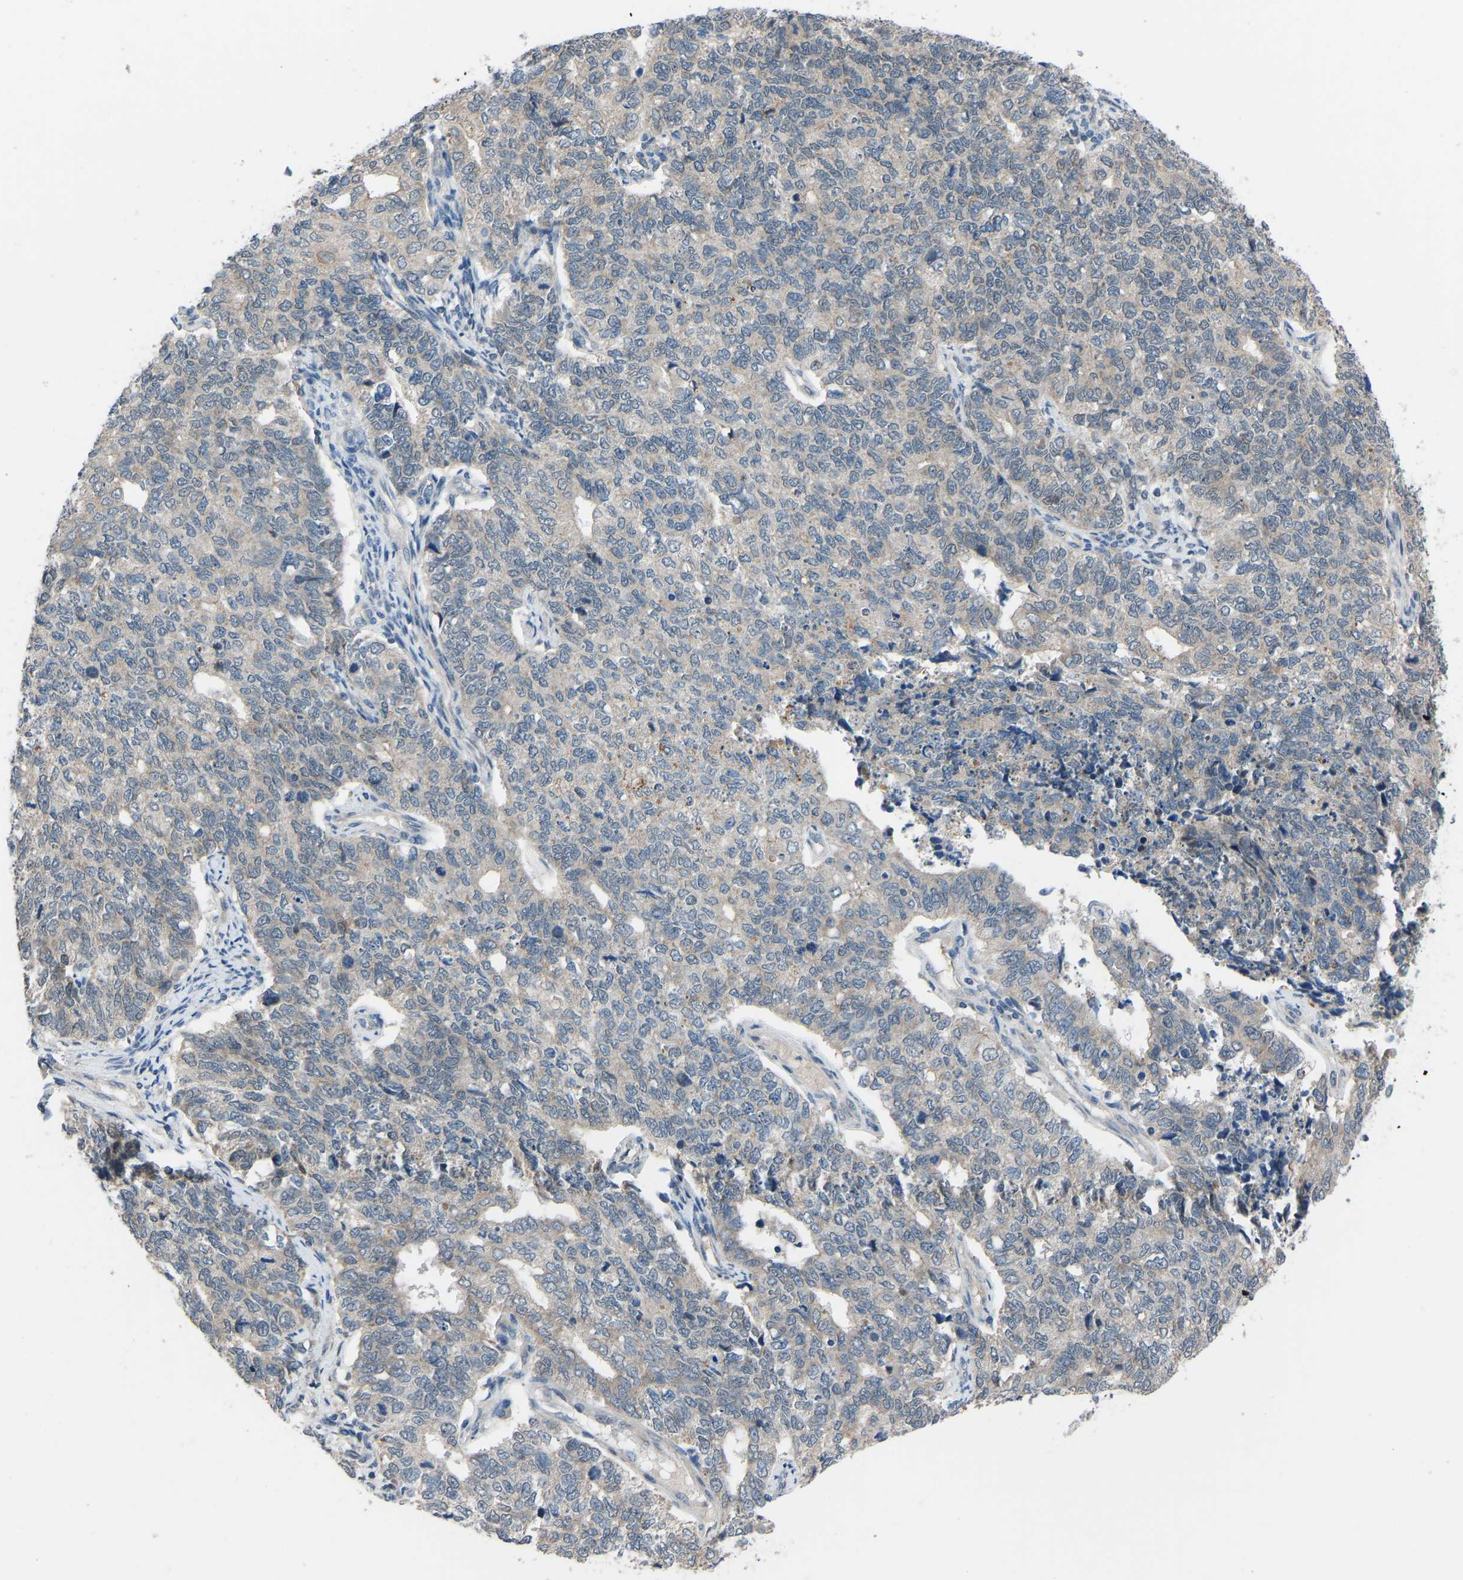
{"staining": {"intensity": "weak", "quantity": "<25%", "location": "cytoplasmic/membranous"}, "tissue": "cervical cancer", "cell_type": "Tumor cells", "image_type": "cancer", "snomed": [{"axis": "morphology", "description": "Squamous cell carcinoma, NOS"}, {"axis": "topography", "description": "Cervix"}], "caption": "IHC micrograph of human cervical squamous cell carcinoma stained for a protein (brown), which demonstrates no expression in tumor cells.", "gene": "CDK2AP1", "patient": {"sex": "female", "age": 63}}